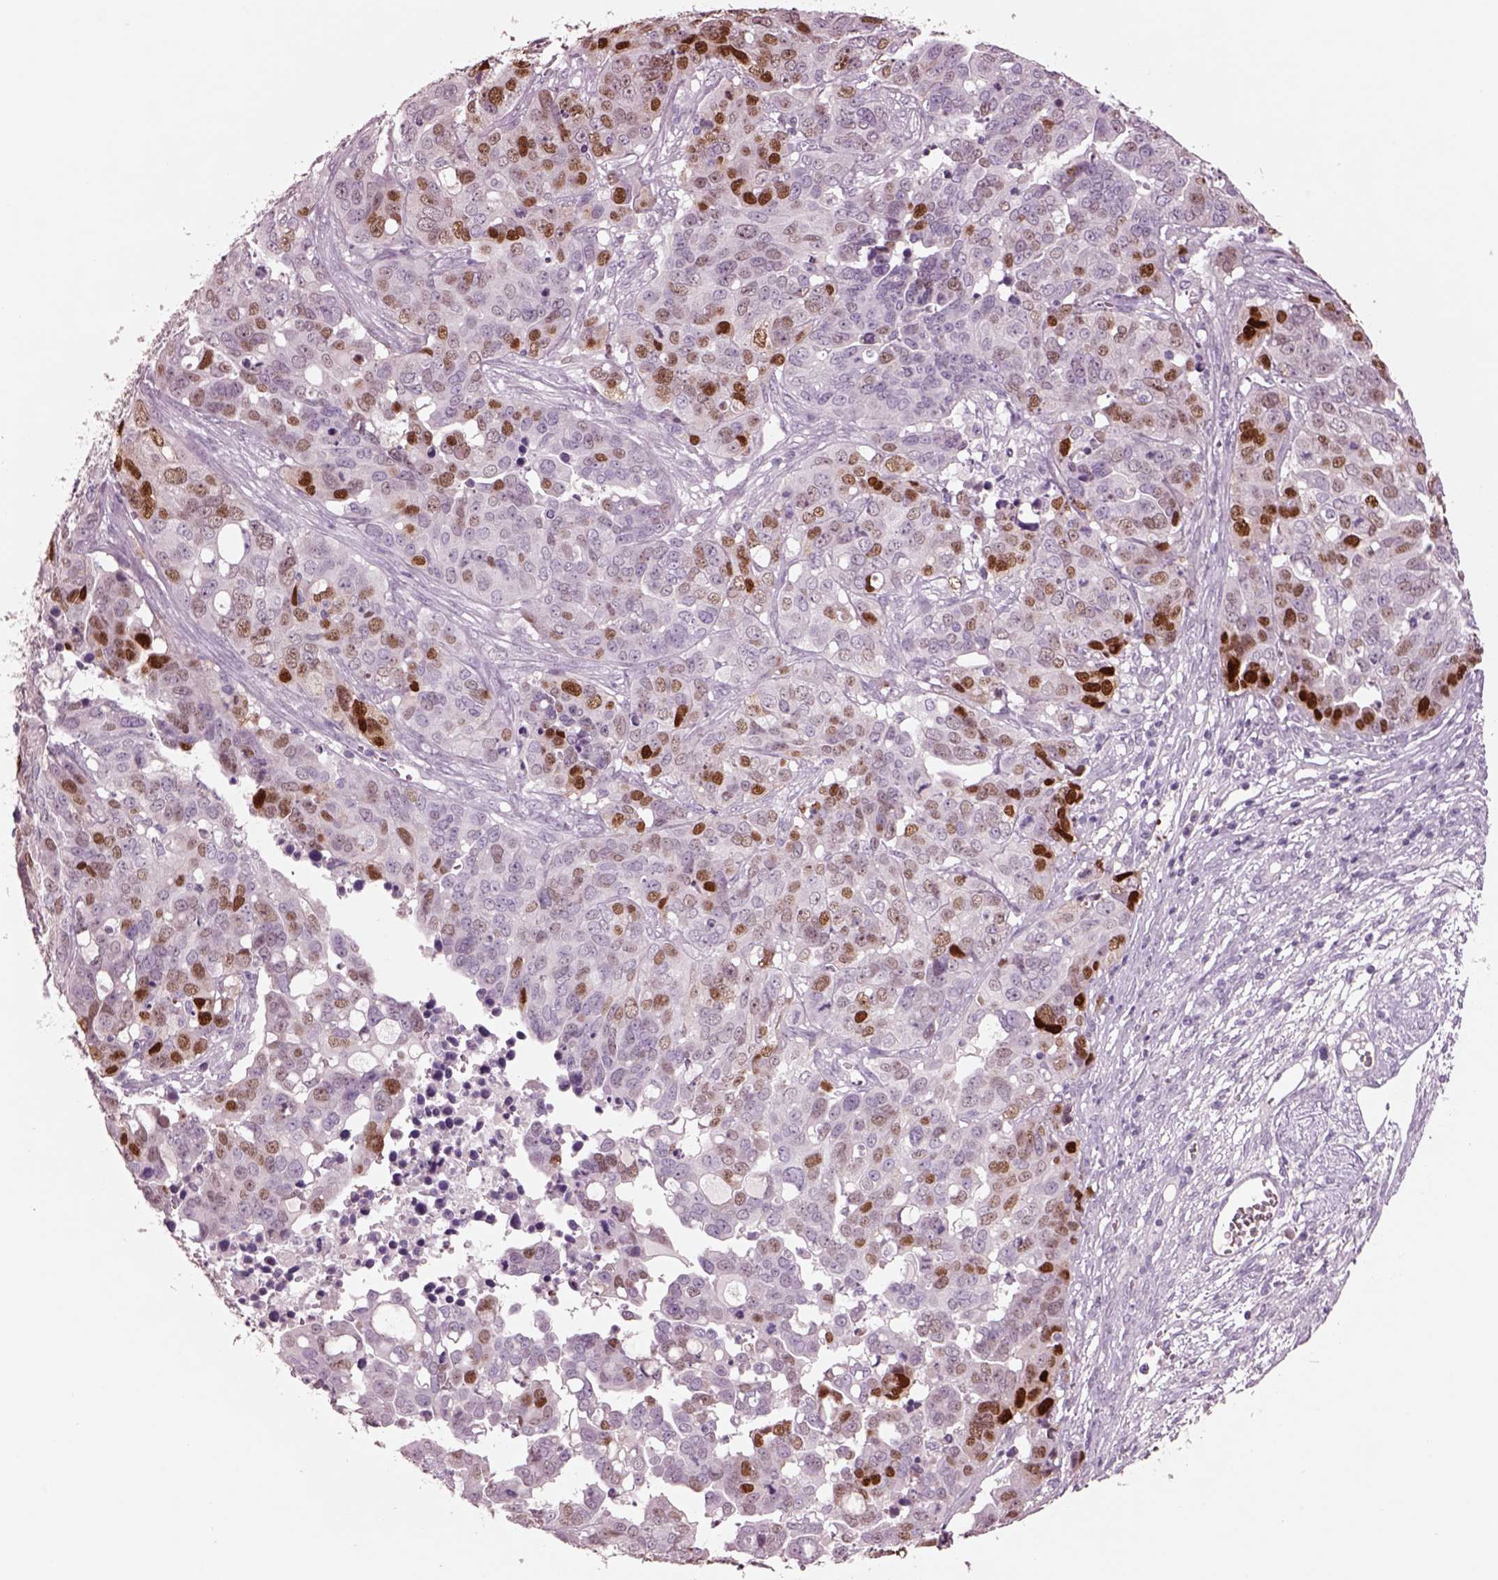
{"staining": {"intensity": "strong", "quantity": "25%-75%", "location": "nuclear"}, "tissue": "ovarian cancer", "cell_type": "Tumor cells", "image_type": "cancer", "snomed": [{"axis": "morphology", "description": "Carcinoma, endometroid"}, {"axis": "topography", "description": "Ovary"}], "caption": "Immunohistochemical staining of human ovarian cancer exhibits high levels of strong nuclear protein positivity in approximately 25%-75% of tumor cells.", "gene": "SOX9", "patient": {"sex": "female", "age": 78}}